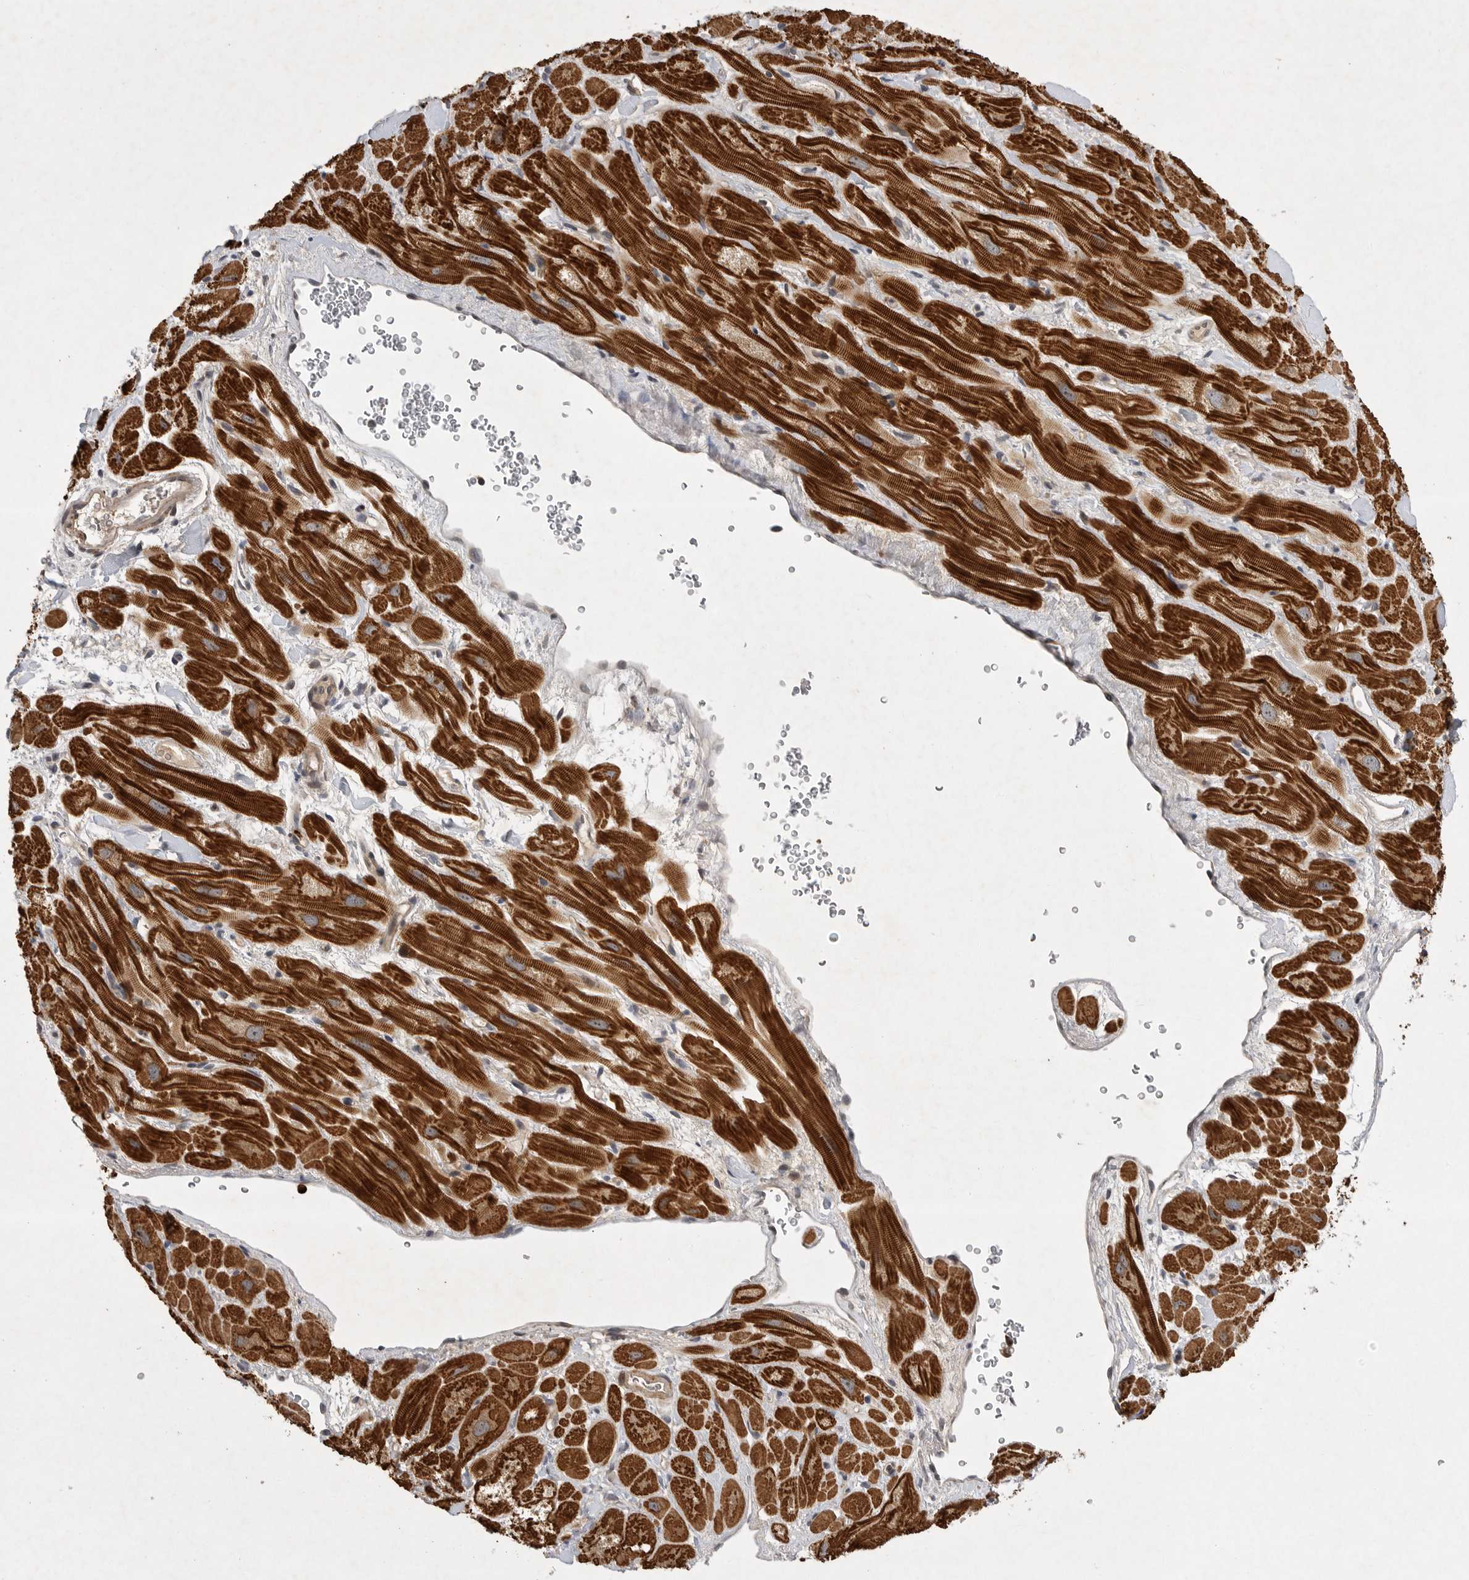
{"staining": {"intensity": "strong", "quantity": ">75%", "location": "cytoplasmic/membranous"}, "tissue": "heart muscle", "cell_type": "Cardiomyocytes", "image_type": "normal", "snomed": [{"axis": "morphology", "description": "Normal tissue, NOS"}, {"axis": "topography", "description": "Heart"}], "caption": "Immunohistochemistry image of normal human heart muscle stained for a protein (brown), which shows high levels of strong cytoplasmic/membranous staining in about >75% of cardiomyocytes.", "gene": "UBE3D", "patient": {"sex": "male", "age": 49}}